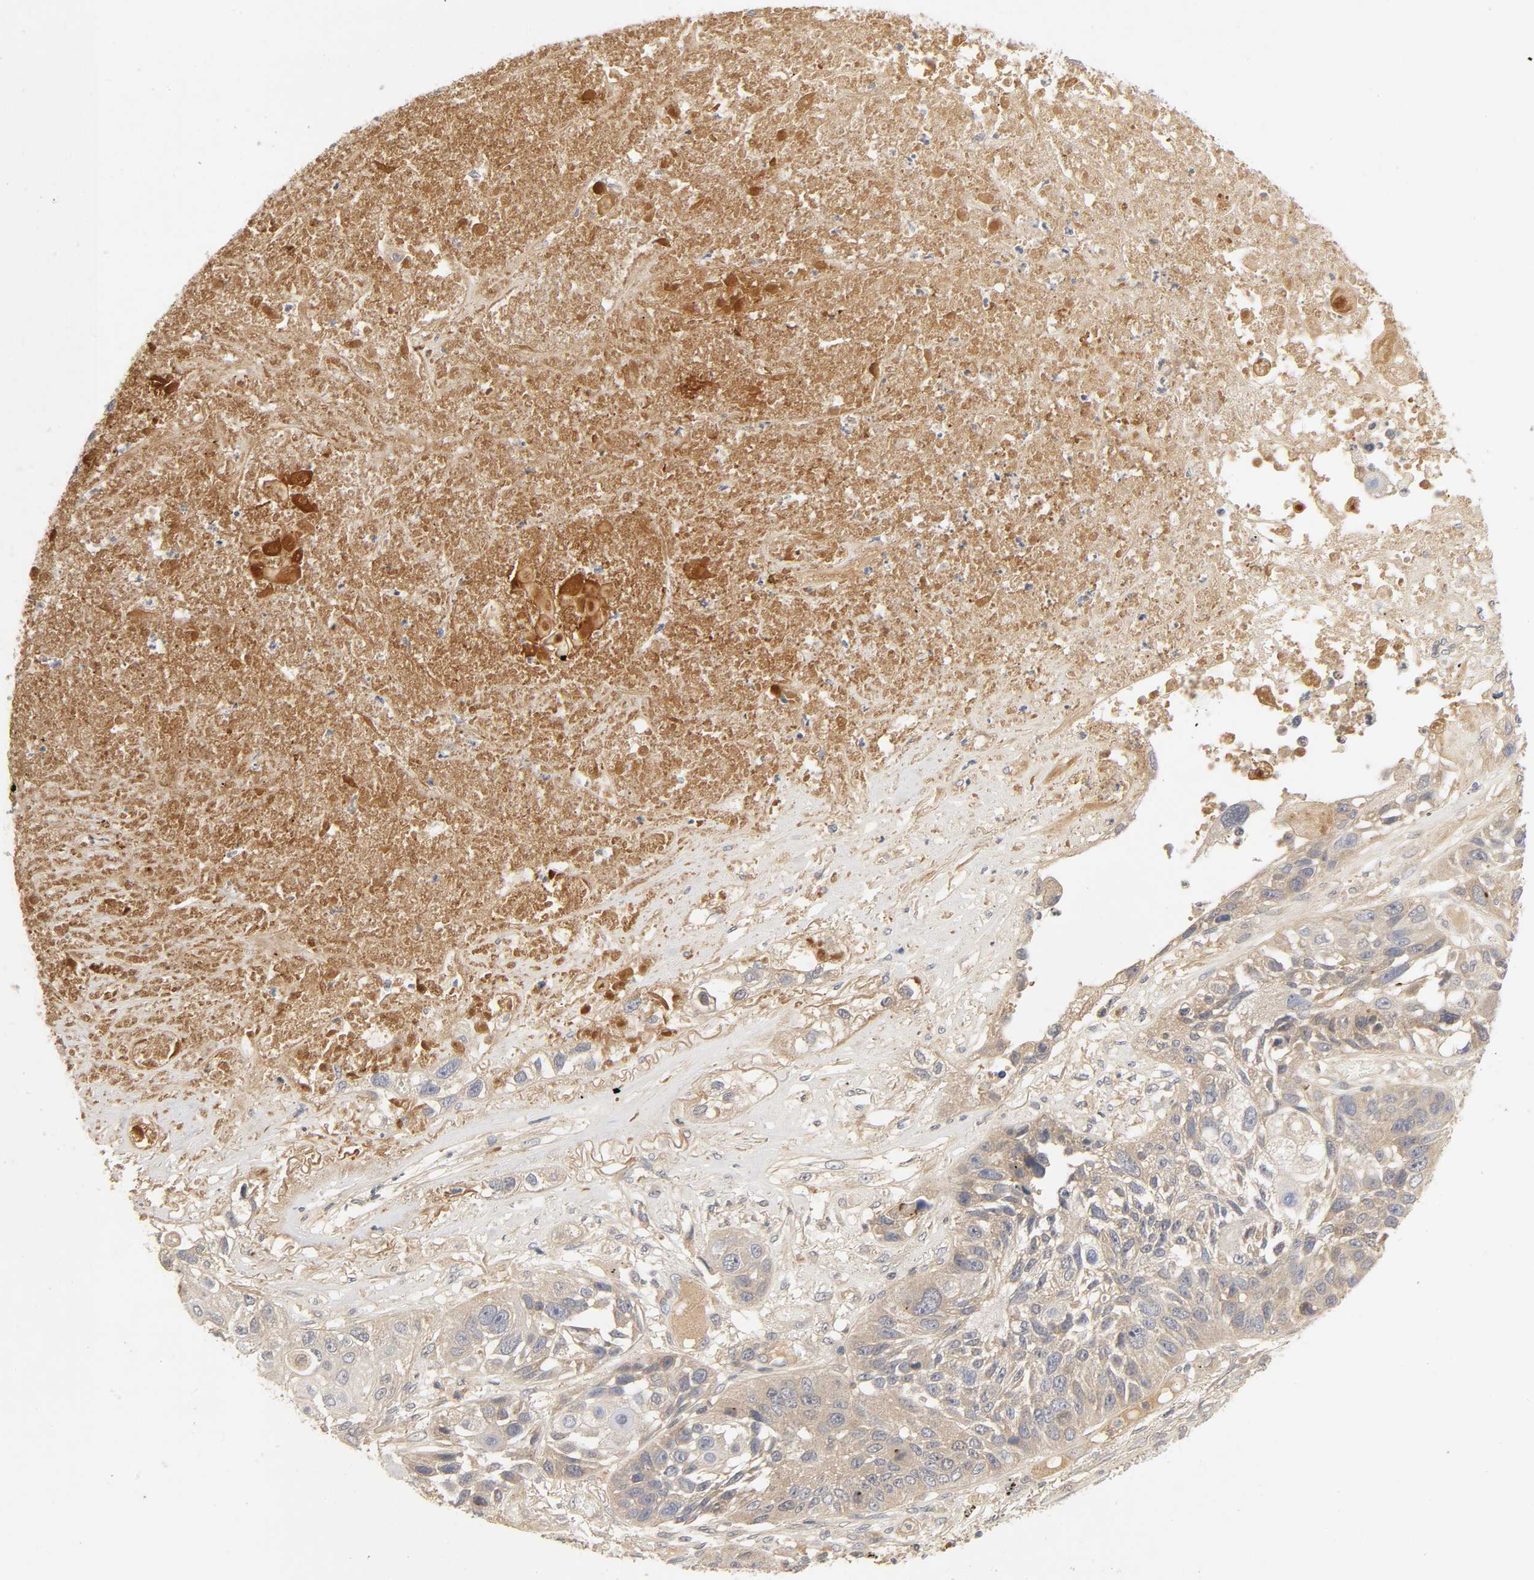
{"staining": {"intensity": "moderate", "quantity": ">75%", "location": "cytoplasmic/membranous"}, "tissue": "lung cancer", "cell_type": "Tumor cells", "image_type": "cancer", "snomed": [{"axis": "morphology", "description": "Squamous cell carcinoma, NOS"}, {"axis": "topography", "description": "Lung"}], "caption": "Protein expression by IHC shows moderate cytoplasmic/membranous expression in approximately >75% of tumor cells in lung cancer (squamous cell carcinoma).", "gene": "CPB2", "patient": {"sex": "male", "age": 71}}